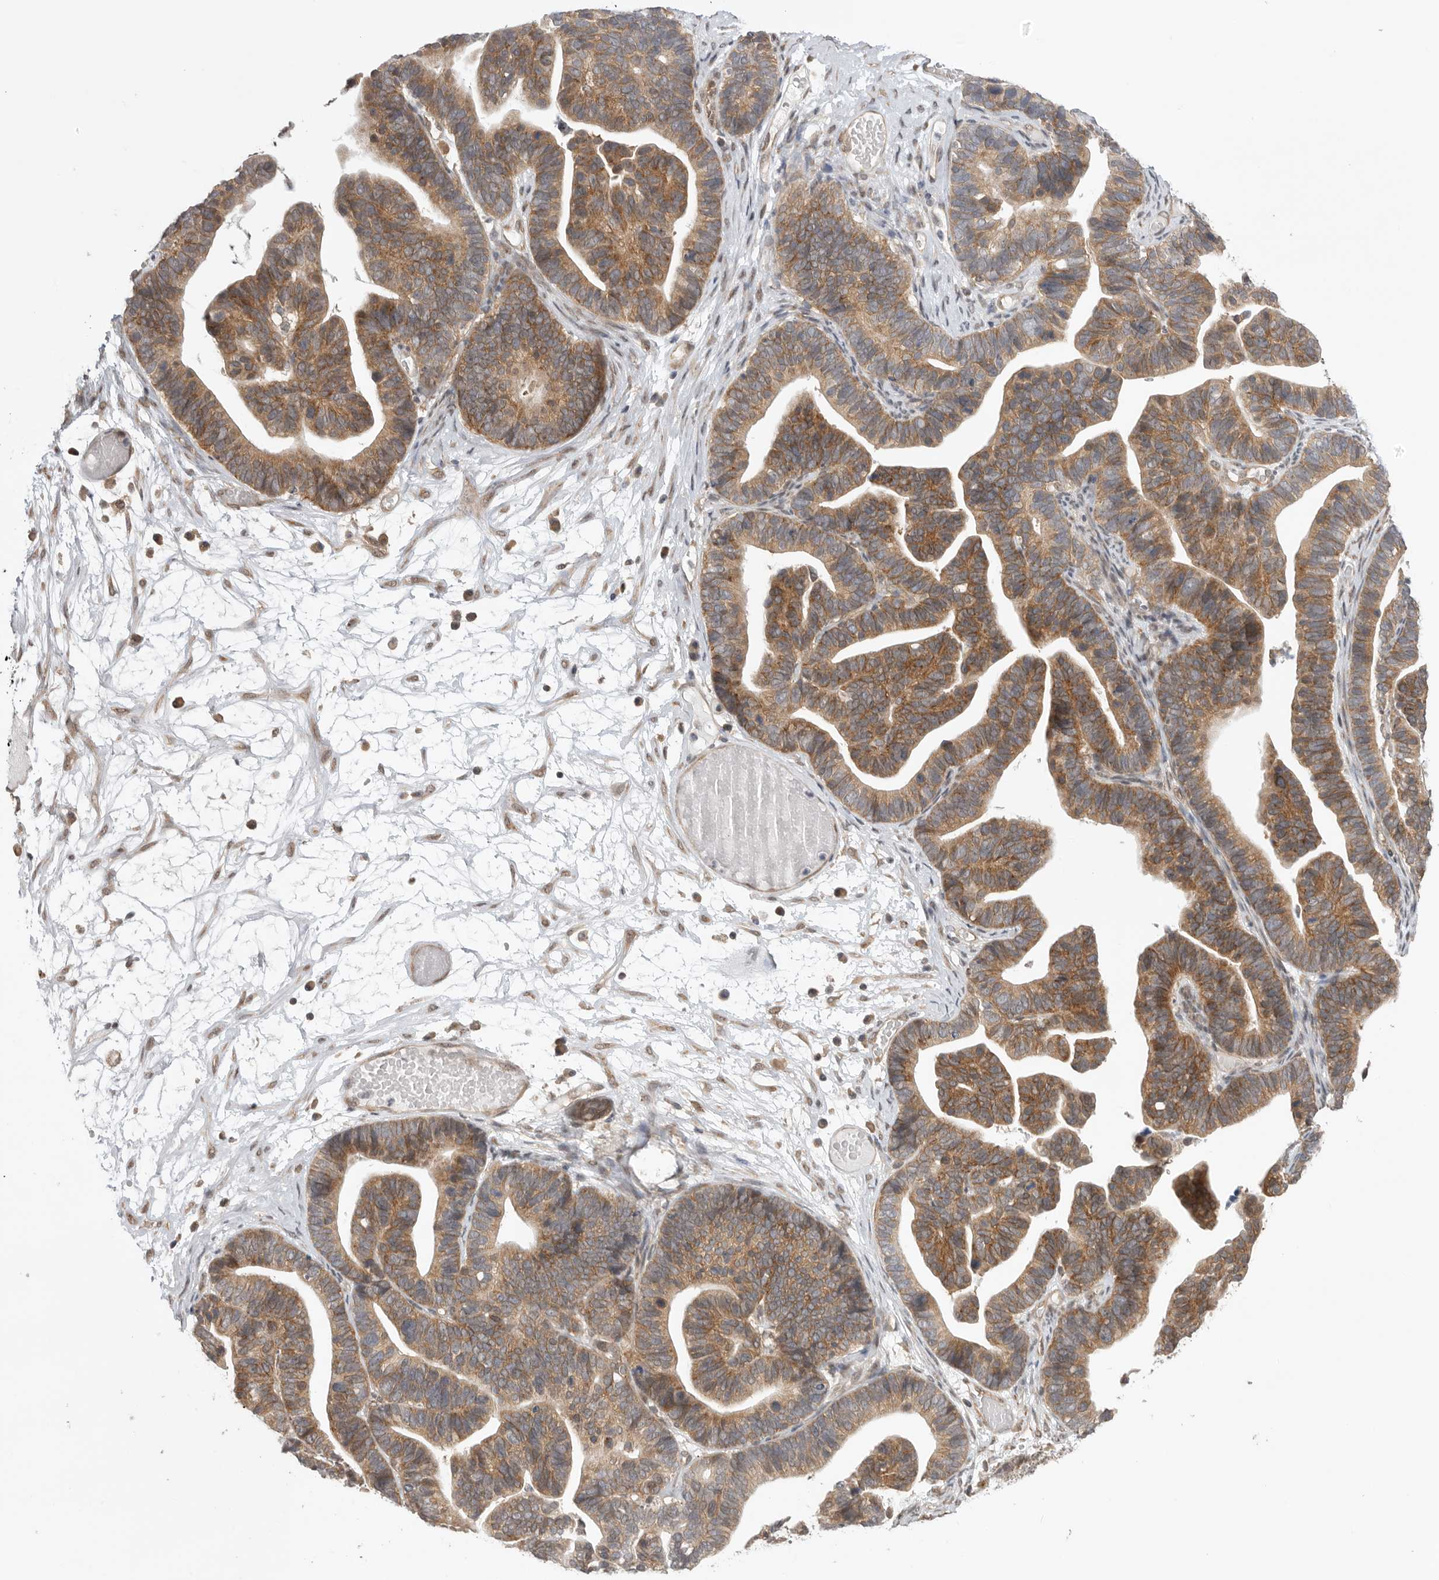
{"staining": {"intensity": "moderate", "quantity": ">75%", "location": "cytoplasmic/membranous"}, "tissue": "ovarian cancer", "cell_type": "Tumor cells", "image_type": "cancer", "snomed": [{"axis": "morphology", "description": "Cystadenocarcinoma, serous, NOS"}, {"axis": "topography", "description": "Ovary"}], "caption": "A photomicrograph of ovarian serous cystadenocarcinoma stained for a protein displays moderate cytoplasmic/membranous brown staining in tumor cells.", "gene": "VPS50", "patient": {"sex": "female", "age": 56}}